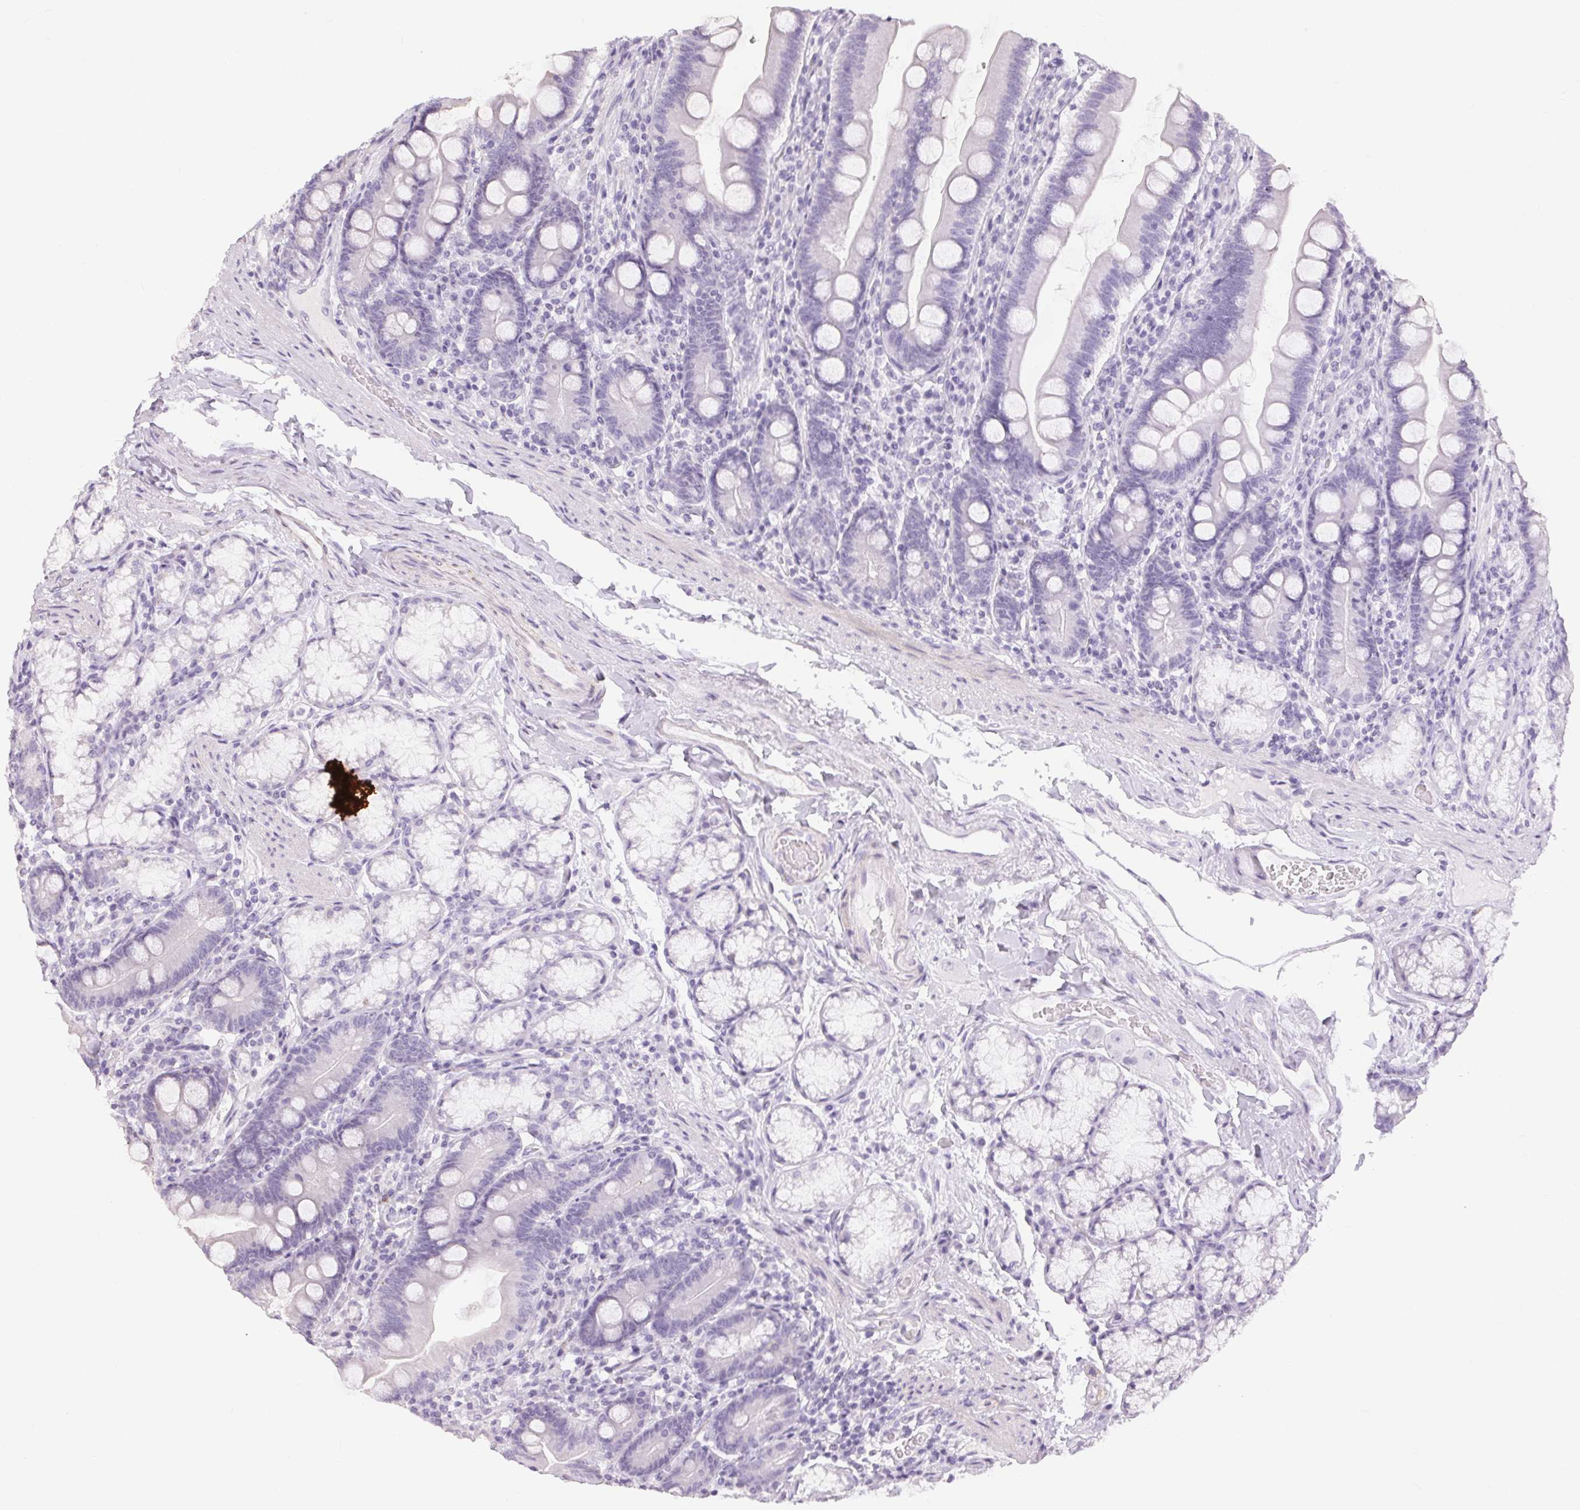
{"staining": {"intensity": "negative", "quantity": "none", "location": "none"}, "tissue": "duodenum", "cell_type": "Glandular cells", "image_type": "normal", "snomed": [{"axis": "morphology", "description": "Normal tissue, NOS"}, {"axis": "topography", "description": "Duodenum"}], "caption": "The photomicrograph demonstrates no staining of glandular cells in normal duodenum.", "gene": "RPGRIP1", "patient": {"sex": "female", "age": 67}}